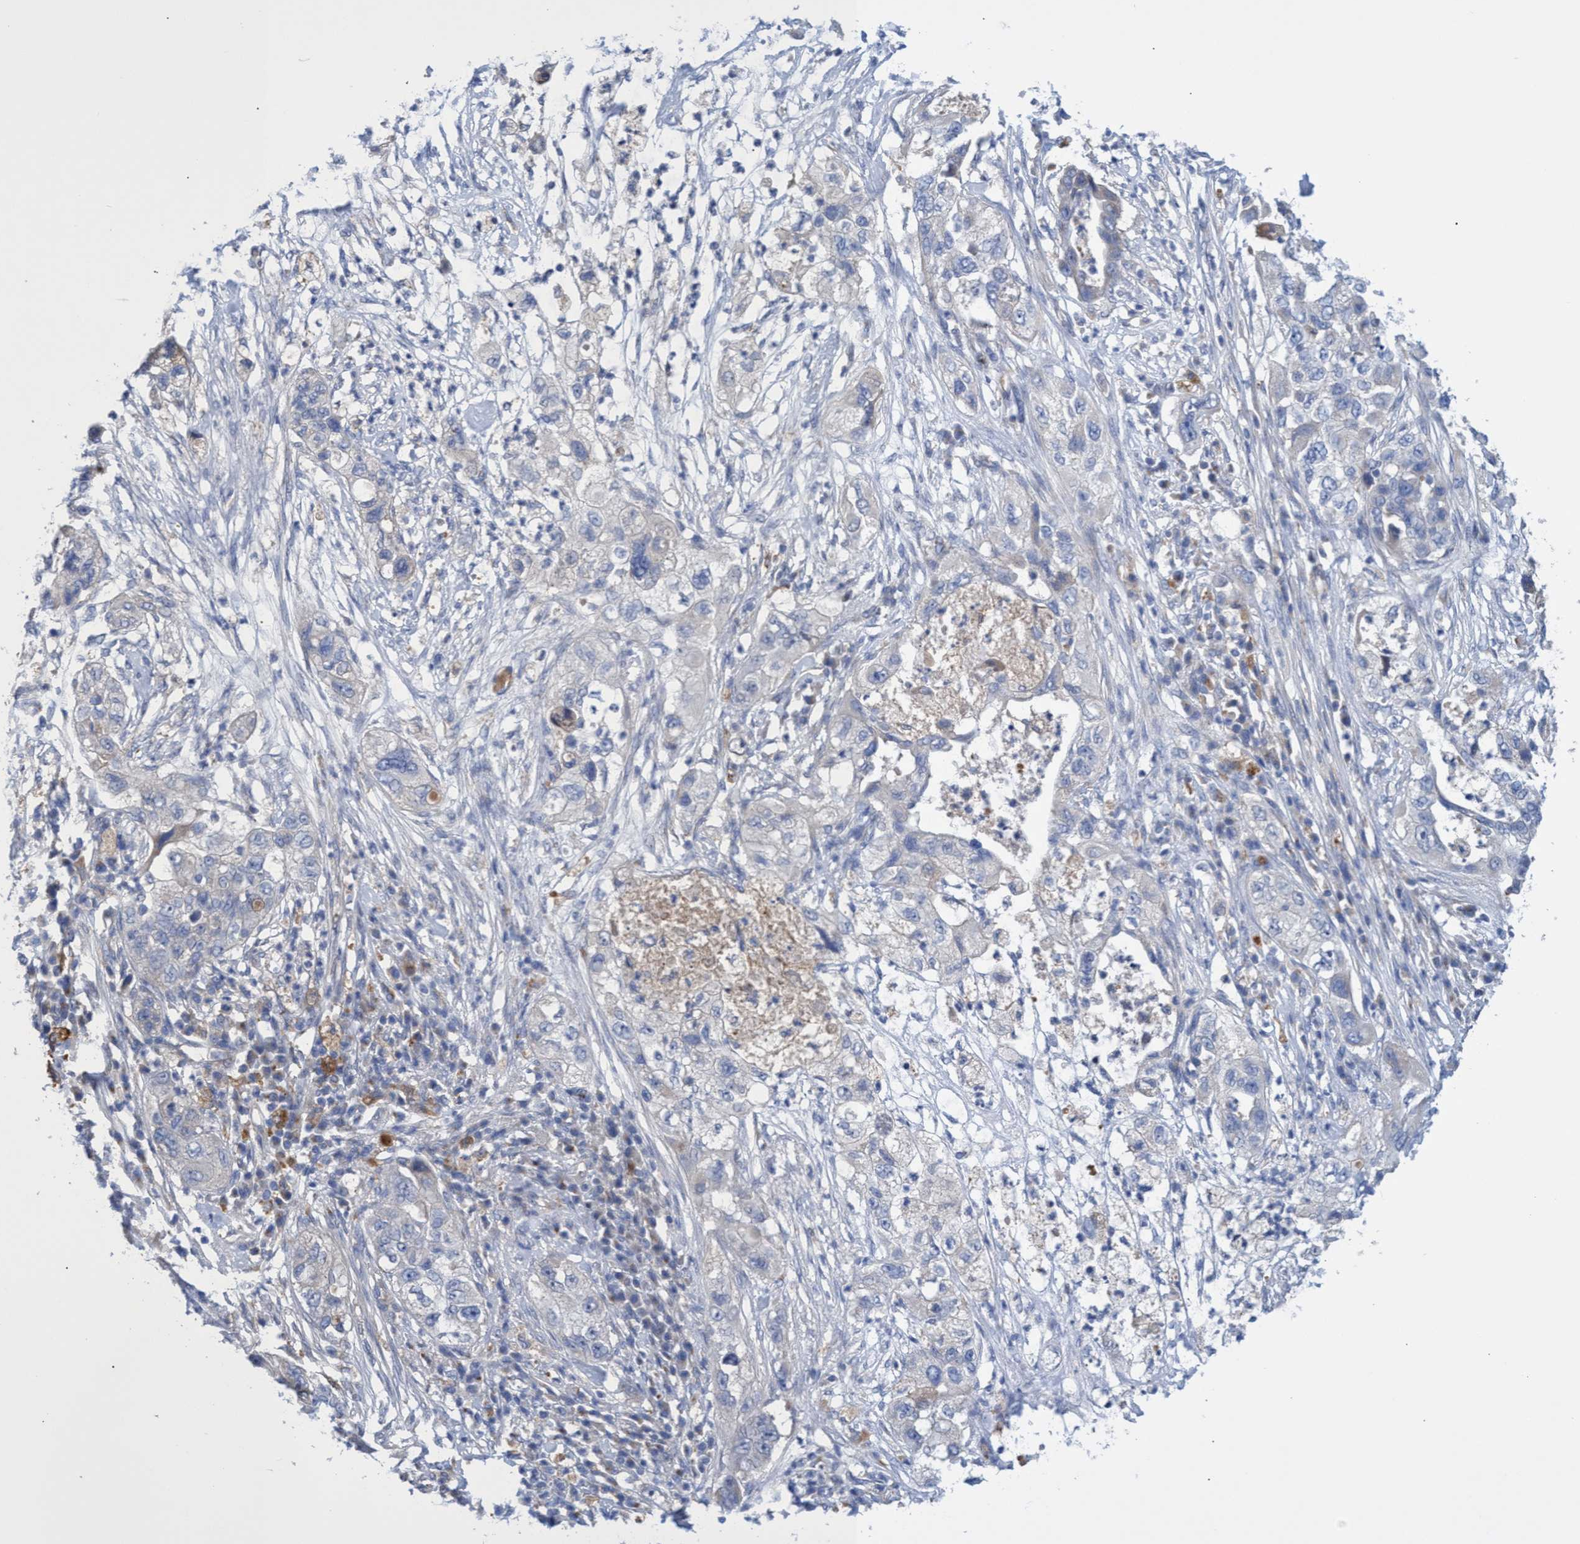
{"staining": {"intensity": "negative", "quantity": "none", "location": "none"}, "tissue": "pancreatic cancer", "cell_type": "Tumor cells", "image_type": "cancer", "snomed": [{"axis": "morphology", "description": "Adenocarcinoma, NOS"}, {"axis": "topography", "description": "Pancreas"}], "caption": "An image of human pancreatic adenocarcinoma is negative for staining in tumor cells. (DAB (3,3'-diaminobenzidine) immunohistochemistry (IHC), high magnification).", "gene": "SVEP1", "patient": {"sex": "female", "age": 78}}